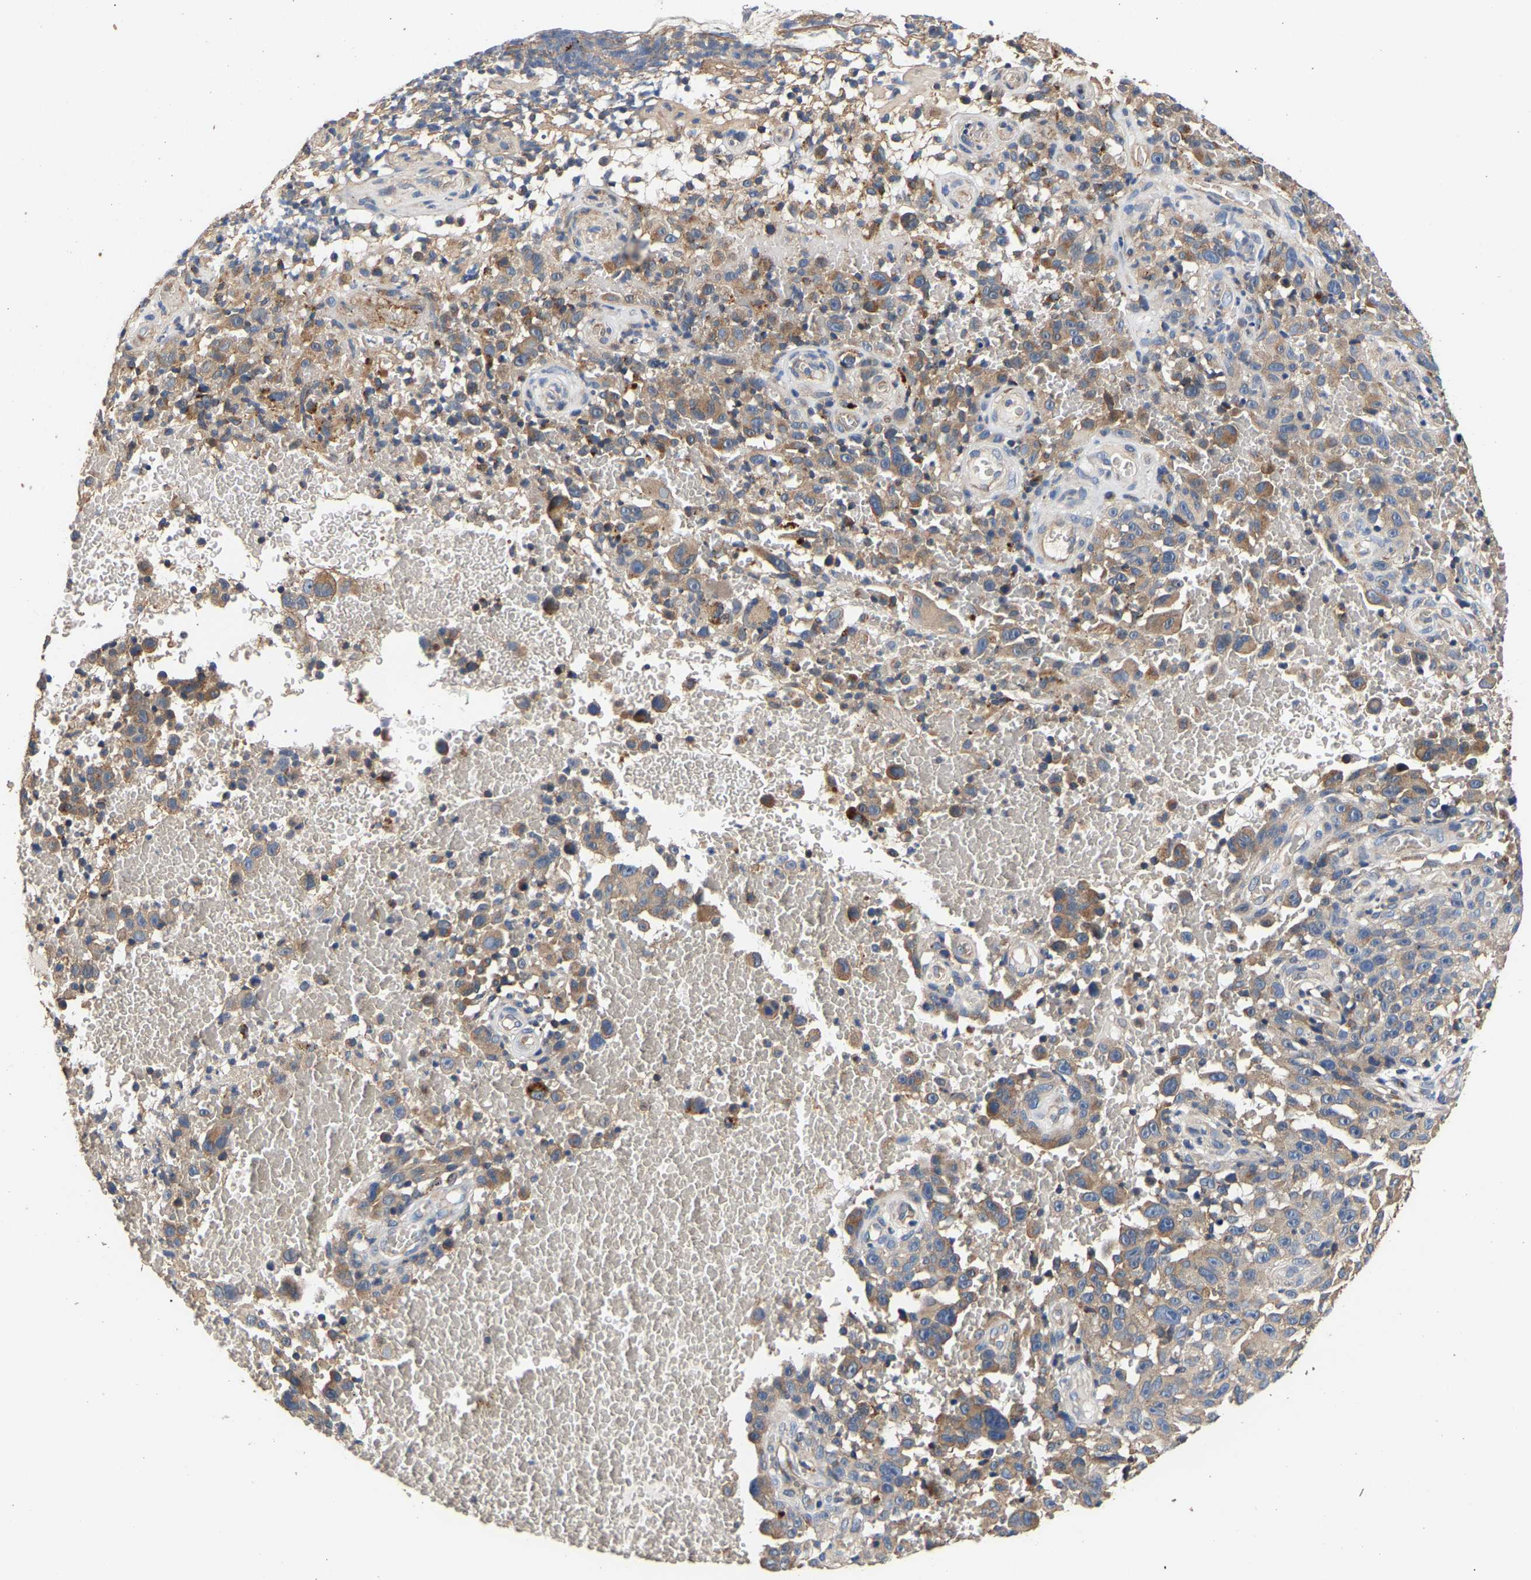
{"staining": {"intensity": "moderate", "quantity": "<25%", "location": "cytoplasmic/membranous"}, "tissue": "melanoma", "cell_type": "Tumor cells", "image_type": "cancer", "snomed": [{"axis": "morphology", "description": "Malignant melanoma, NOS"}, {"axis": "topography", "description": "Skin"}], "caption": "Melanoma stained with a brown dye displays moderate cytoplasmic/membranous positive staining in approximately <25% of tumor cells.", "gene": "LRBA", "patient": {"sex": "female", "age": 82}}